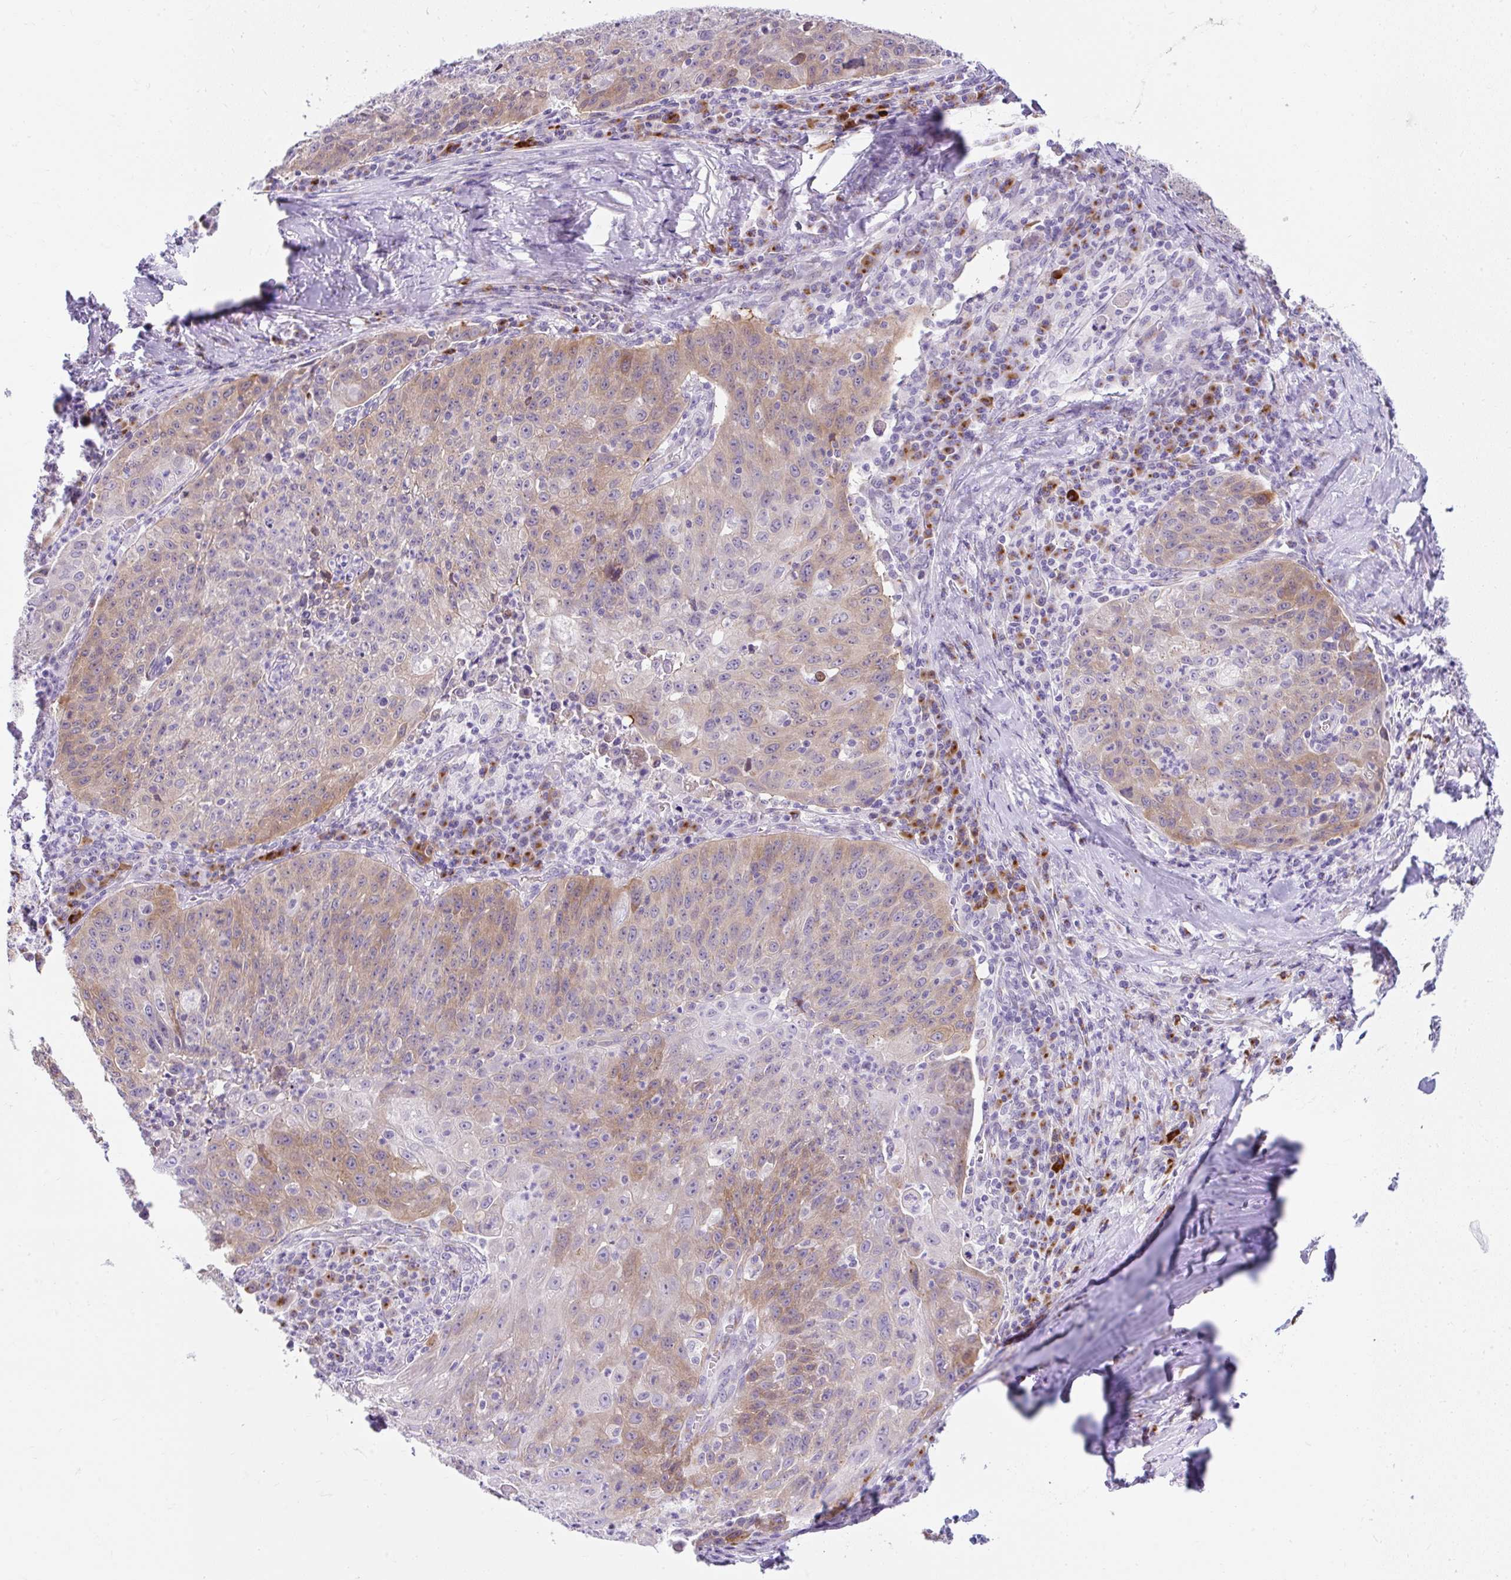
{"staining": {"intensity": "moderate", "quantity": "25%-75%", "location": "cytoplasmic/membranous"}, "tissue": "lung cancer", "cell_type": "Tumor cells", "image_type": "cancer", "snomed": [{"axis": "morphology", "description": "Squamous cell carcinoma, NOS"}, {"axis": "morphology", "description": "Squamous cell carcinoma, metastatic, NOS"}, {"axis": "topography", "description": "Bronchus"}, {"axis": "topography", "description": "Lung"}], "caption": "Tumor cells display moderate cytoplasmic/membranous expression in about 25%-75% of cells in lung cancer (metastatic squamous cell carcinoma). The staining was performed using DAB, with brown indicating positive protein expression. Nuclei are stained blue with hematoxylin.", "gene": "GOLGA8A", "patient": {"sex": "male", "age": 62}}